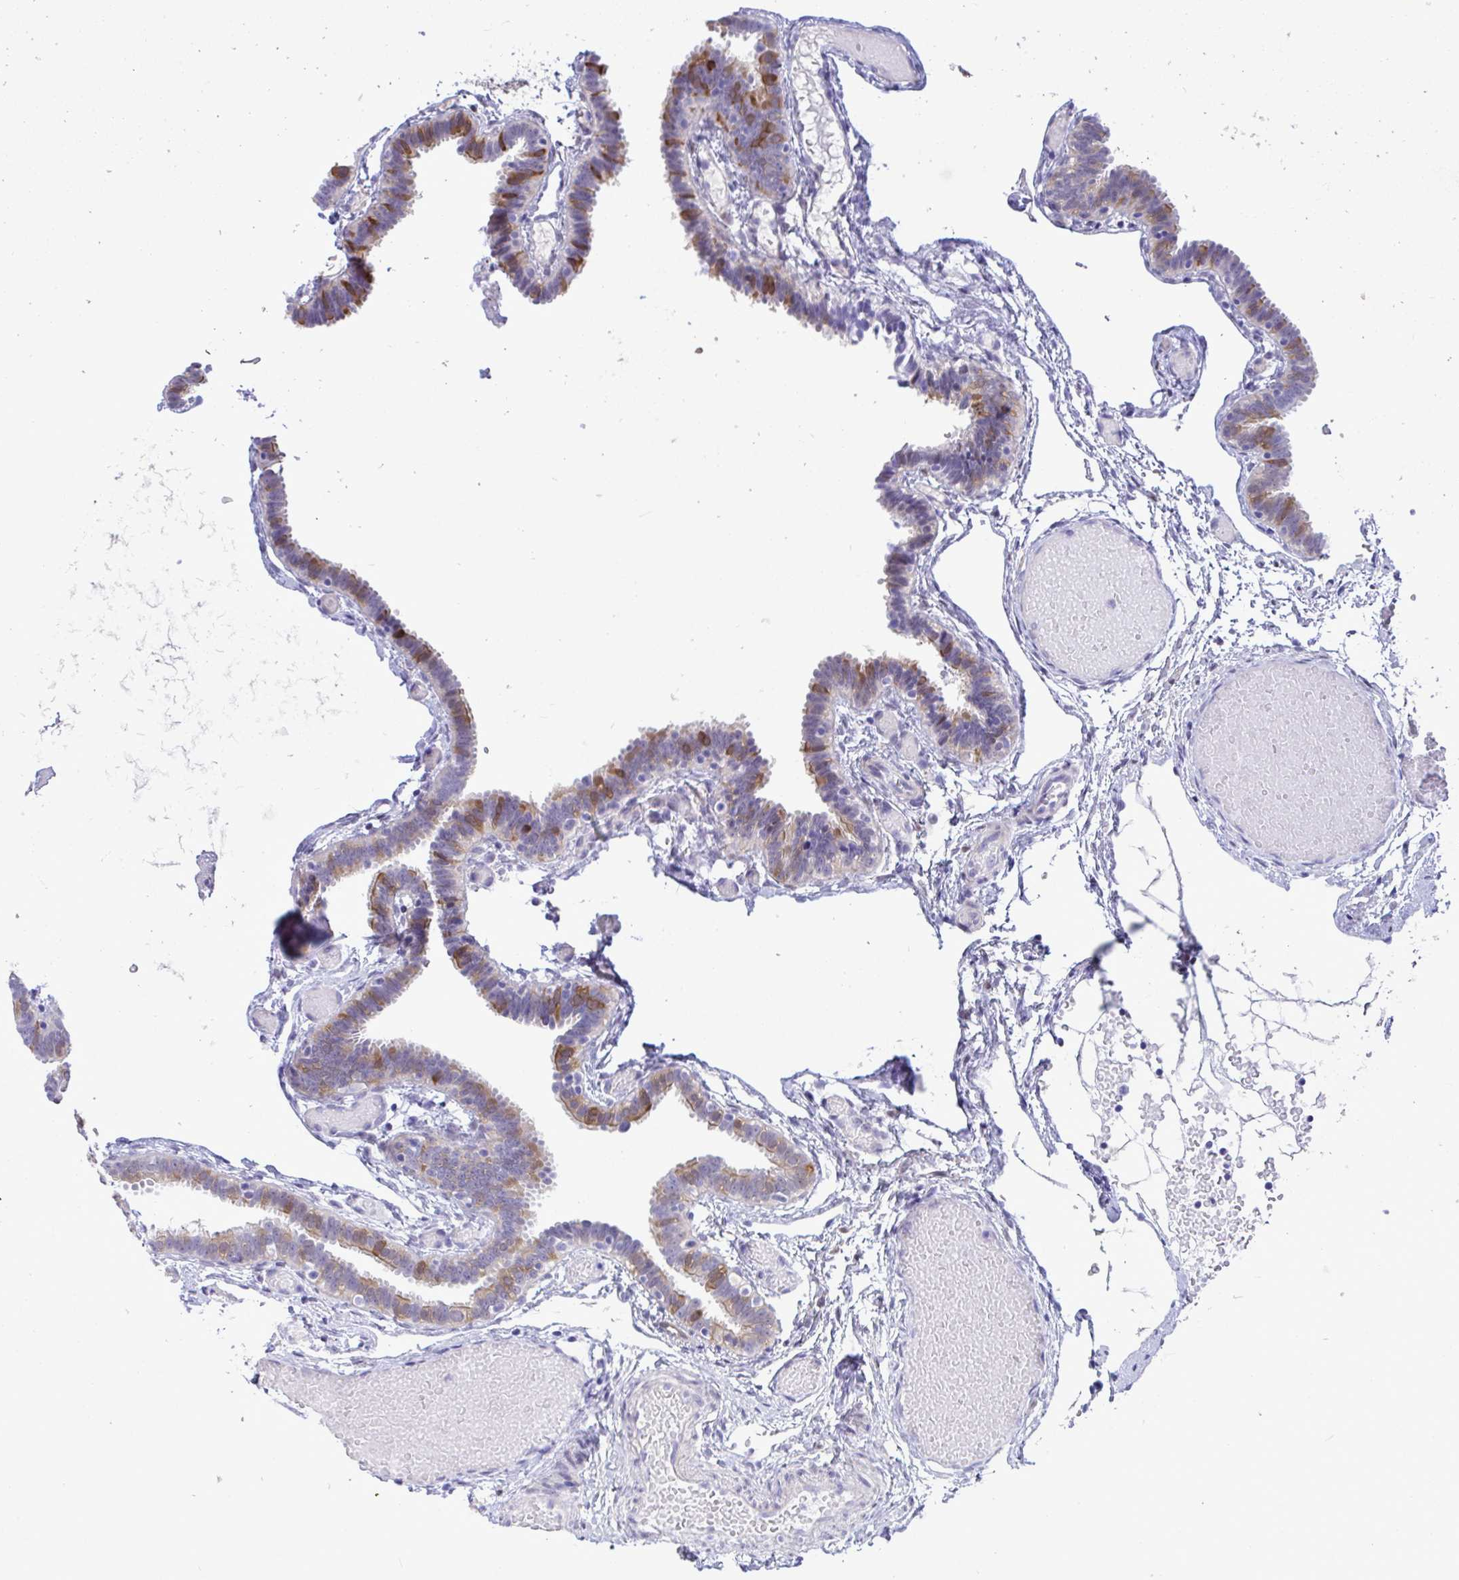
{"staining": {"intensity": "moderate", "quantity": "25%-75%", "location": "cytoplasmic/membranous"}, "tissue": "fallopian tube", "cell_type": "Glandular cells", "image_type": "normal", "snomed": [{"axis": "morphology", "description": "Normal tissue, NOS"}, {"axis": "topography", "description": "Fallopian tube"}], "caption": "Protein analysis of normal fallopian tube demonstrates moderate cytoplasmic/membranous staining in about 25%-75% of glandular cells. The staining is performed using DAB brown chromogen to label protein expression. The nuclei are counter-stained blue using hematoxylin.", "gene": "ZNF485", "patient": {"sex": "female", "age": 37}}